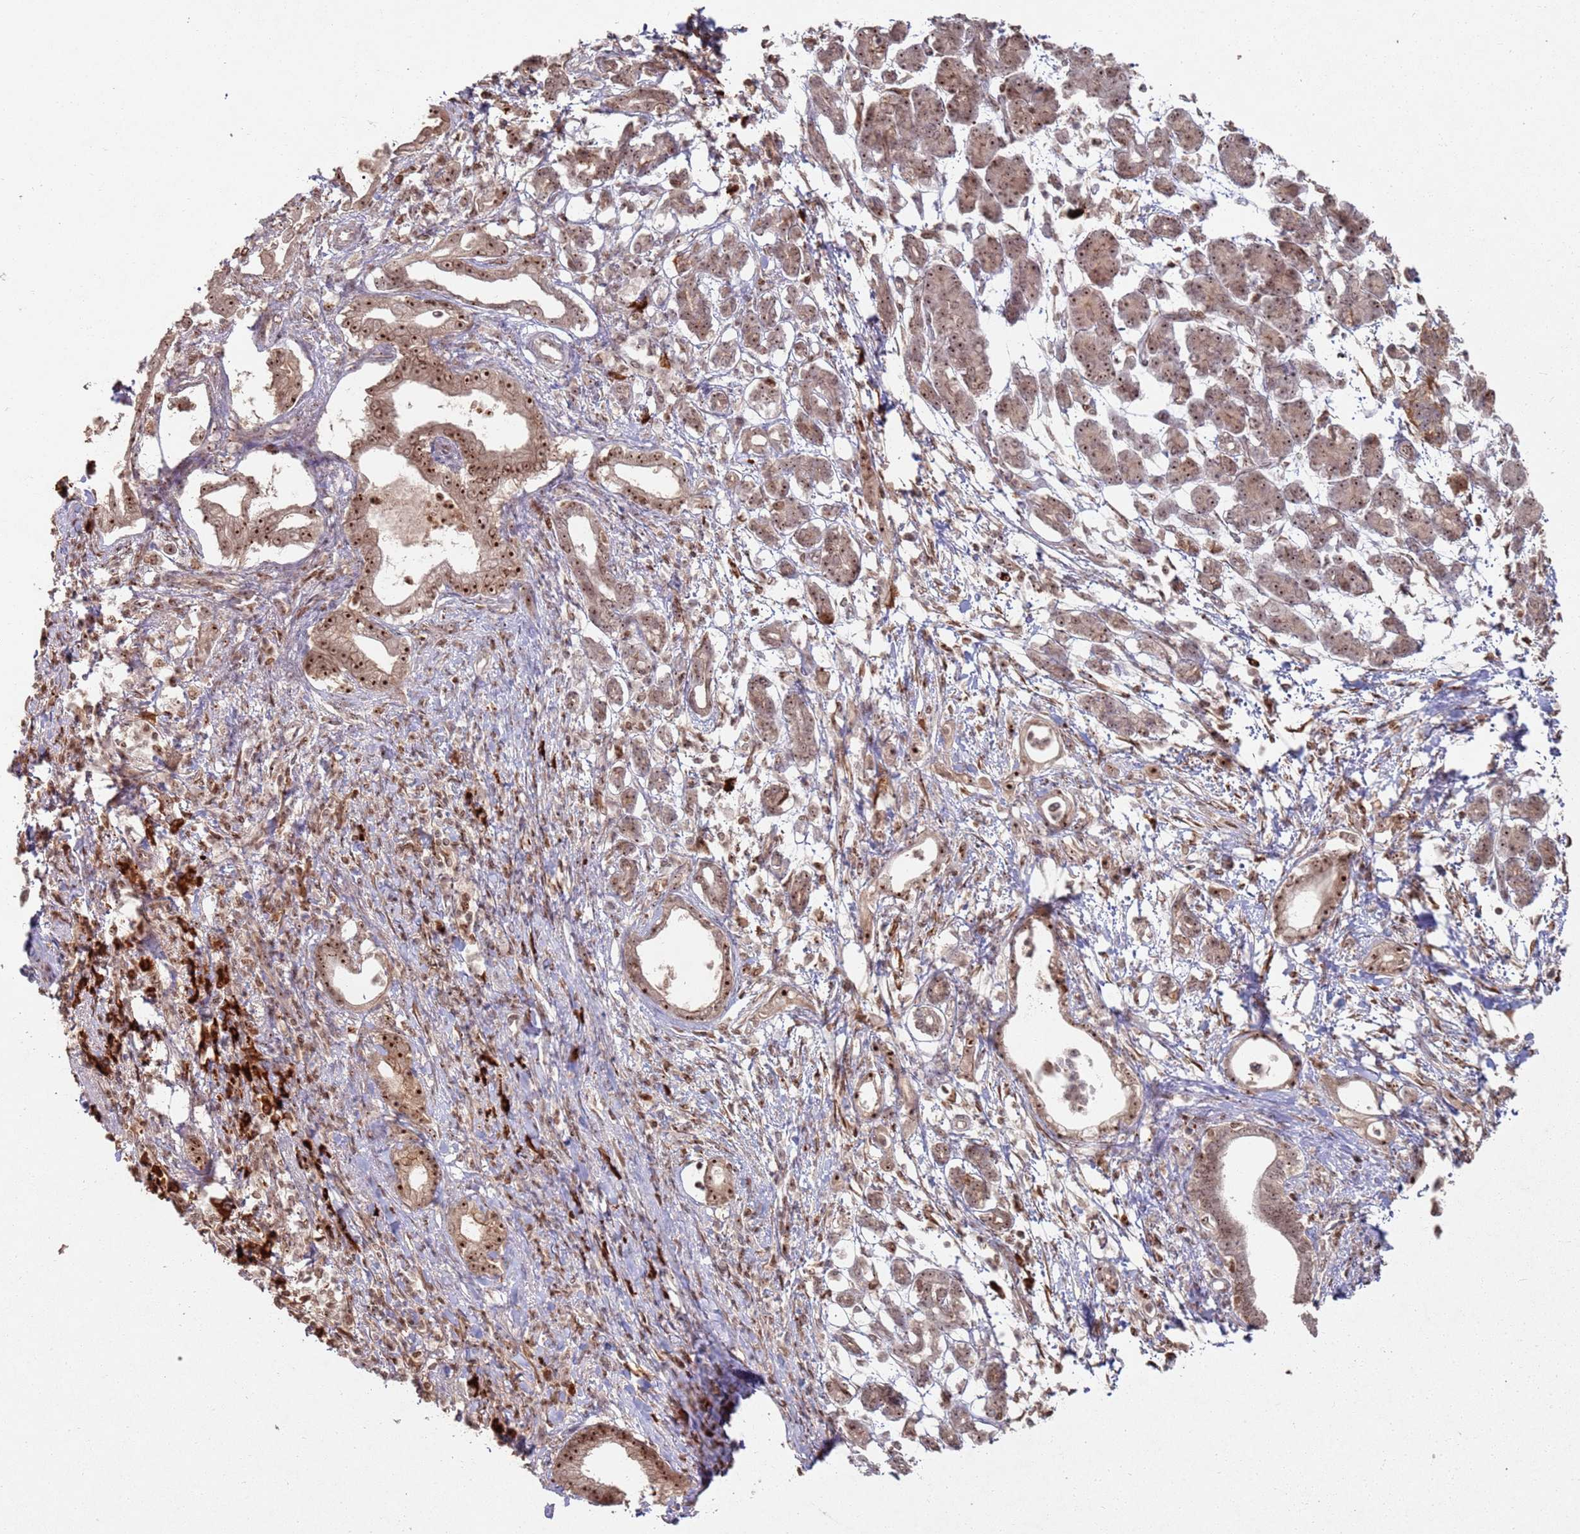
{"staining": {"intensity": "strong", "quantity": "25%-75%", "location": "cytoplasmic/membranous,nuclear"}, "tissue": "pancreatic cancer", "cell_type": "Tumor cells", "image_type": "cancer", "snomed": [{"axis": "morphology", "description": "Adenocarcinoma, NOS"}, {"axis": "topography", "description": "Pancreas"}], "caption": "Pancreatic cancer was stained to show a protein in brown. There is high levels of strong cytoplasmic/membranous and nuclear staining in approximately 25%-75% of tumor cells.", "gene": "UTP11", "patient": {"sex": "female", "age": 55}}